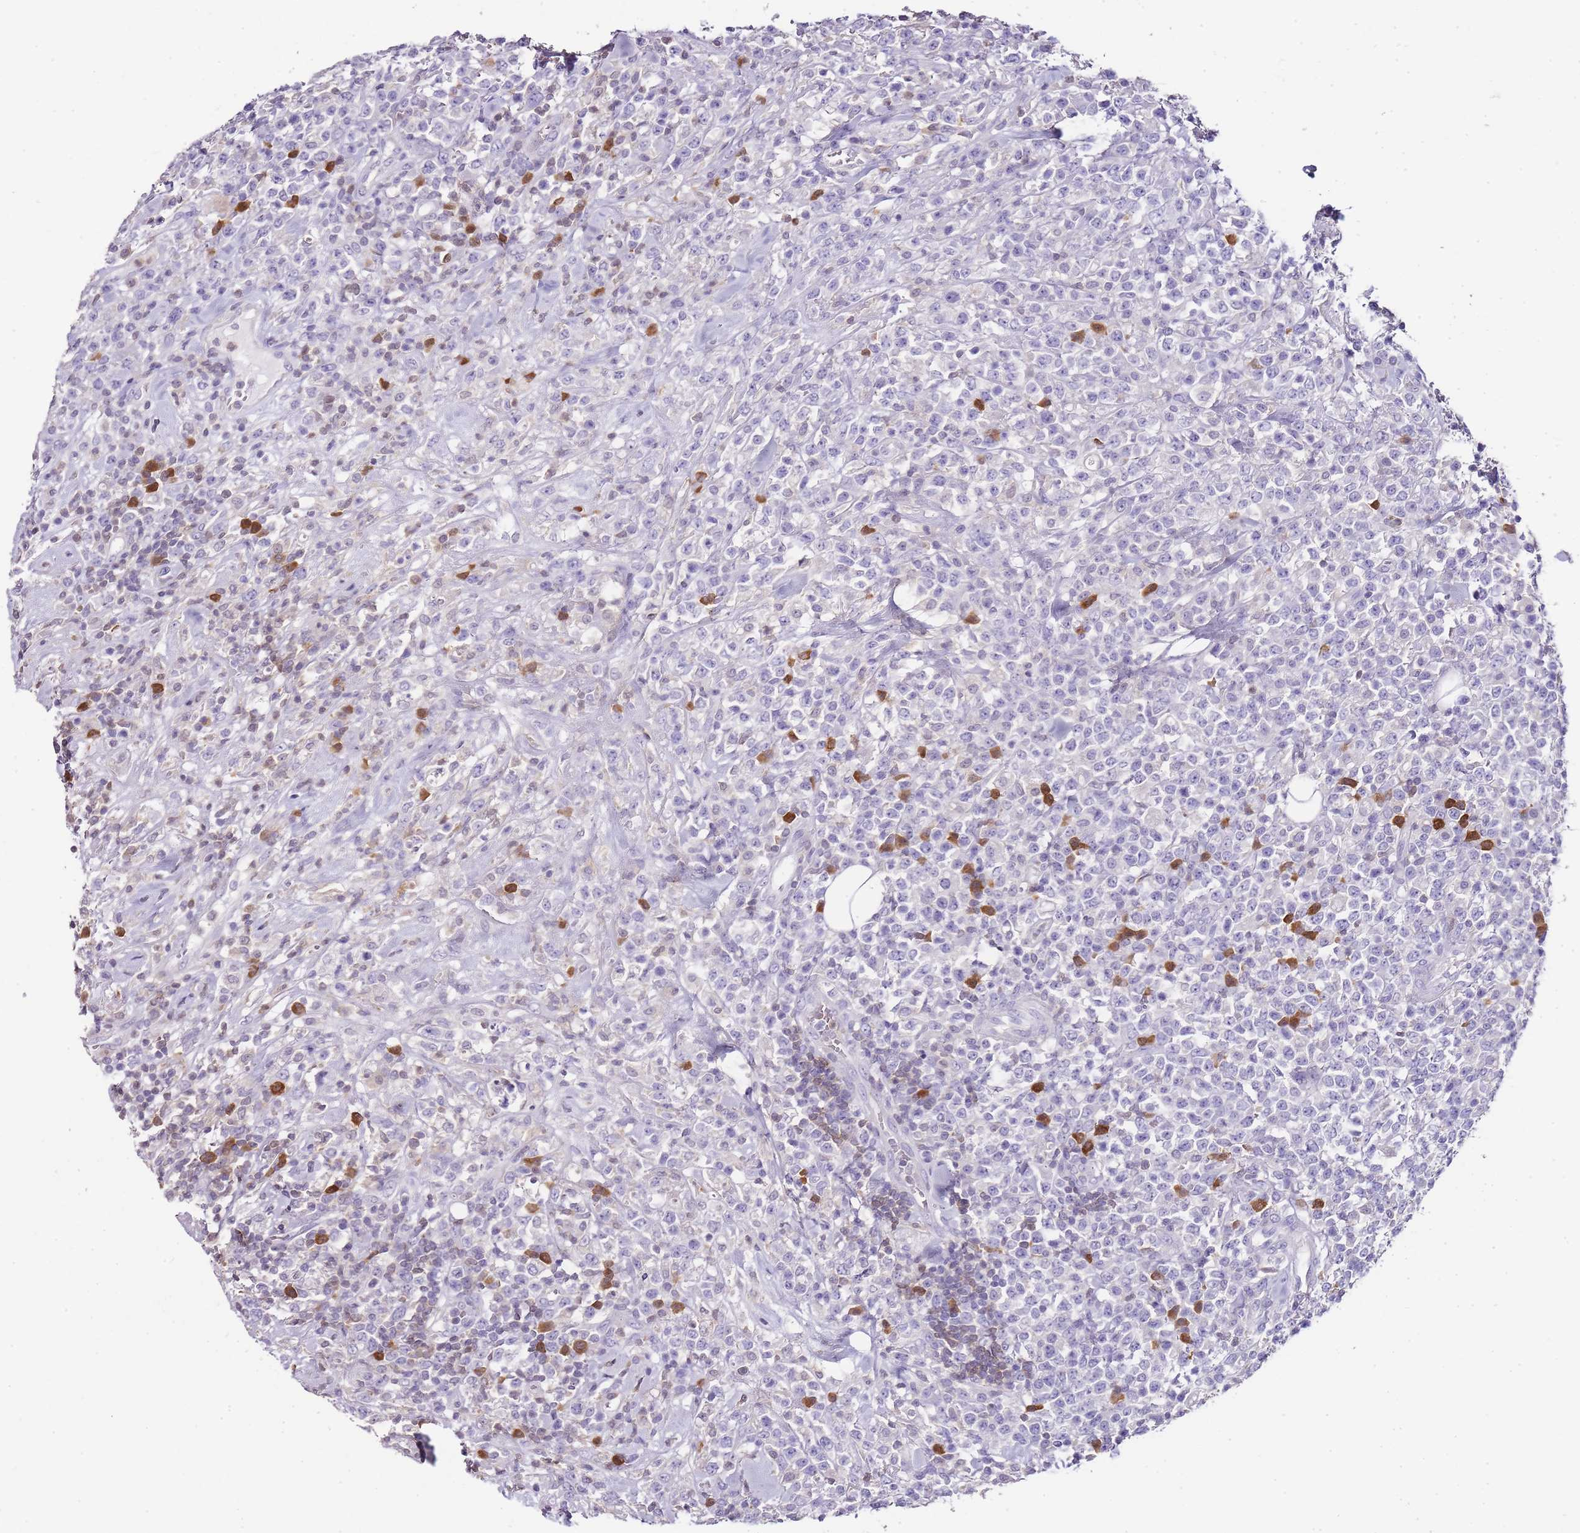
{"staining": {"intensity": "negative", "quantity": "none", "location": "none"}, "tissue": "lymphoma", "cell_type": "Tumor cells", "image_type": "cancer", "snomed": [{"axis": "morphology", "description": "Malignant lymphoma, non-Hodgkin's type, High grade"}, {"axis": "topography", "description": "Colon"}], "caption": "High power microscopy image of an immunohistochemistry micrograph of malignant lymphoma, non-Hodgkin's type (high-grade), revealing no significant expression in tumor cells. The staining was performed using DAB to visualize the protein expression in brown, while the nuclei were stained in blue with hematoxylin (Magnification: 20x).", "gene": "ZBP1", "patient": {"sex": "female", "age": 53}}